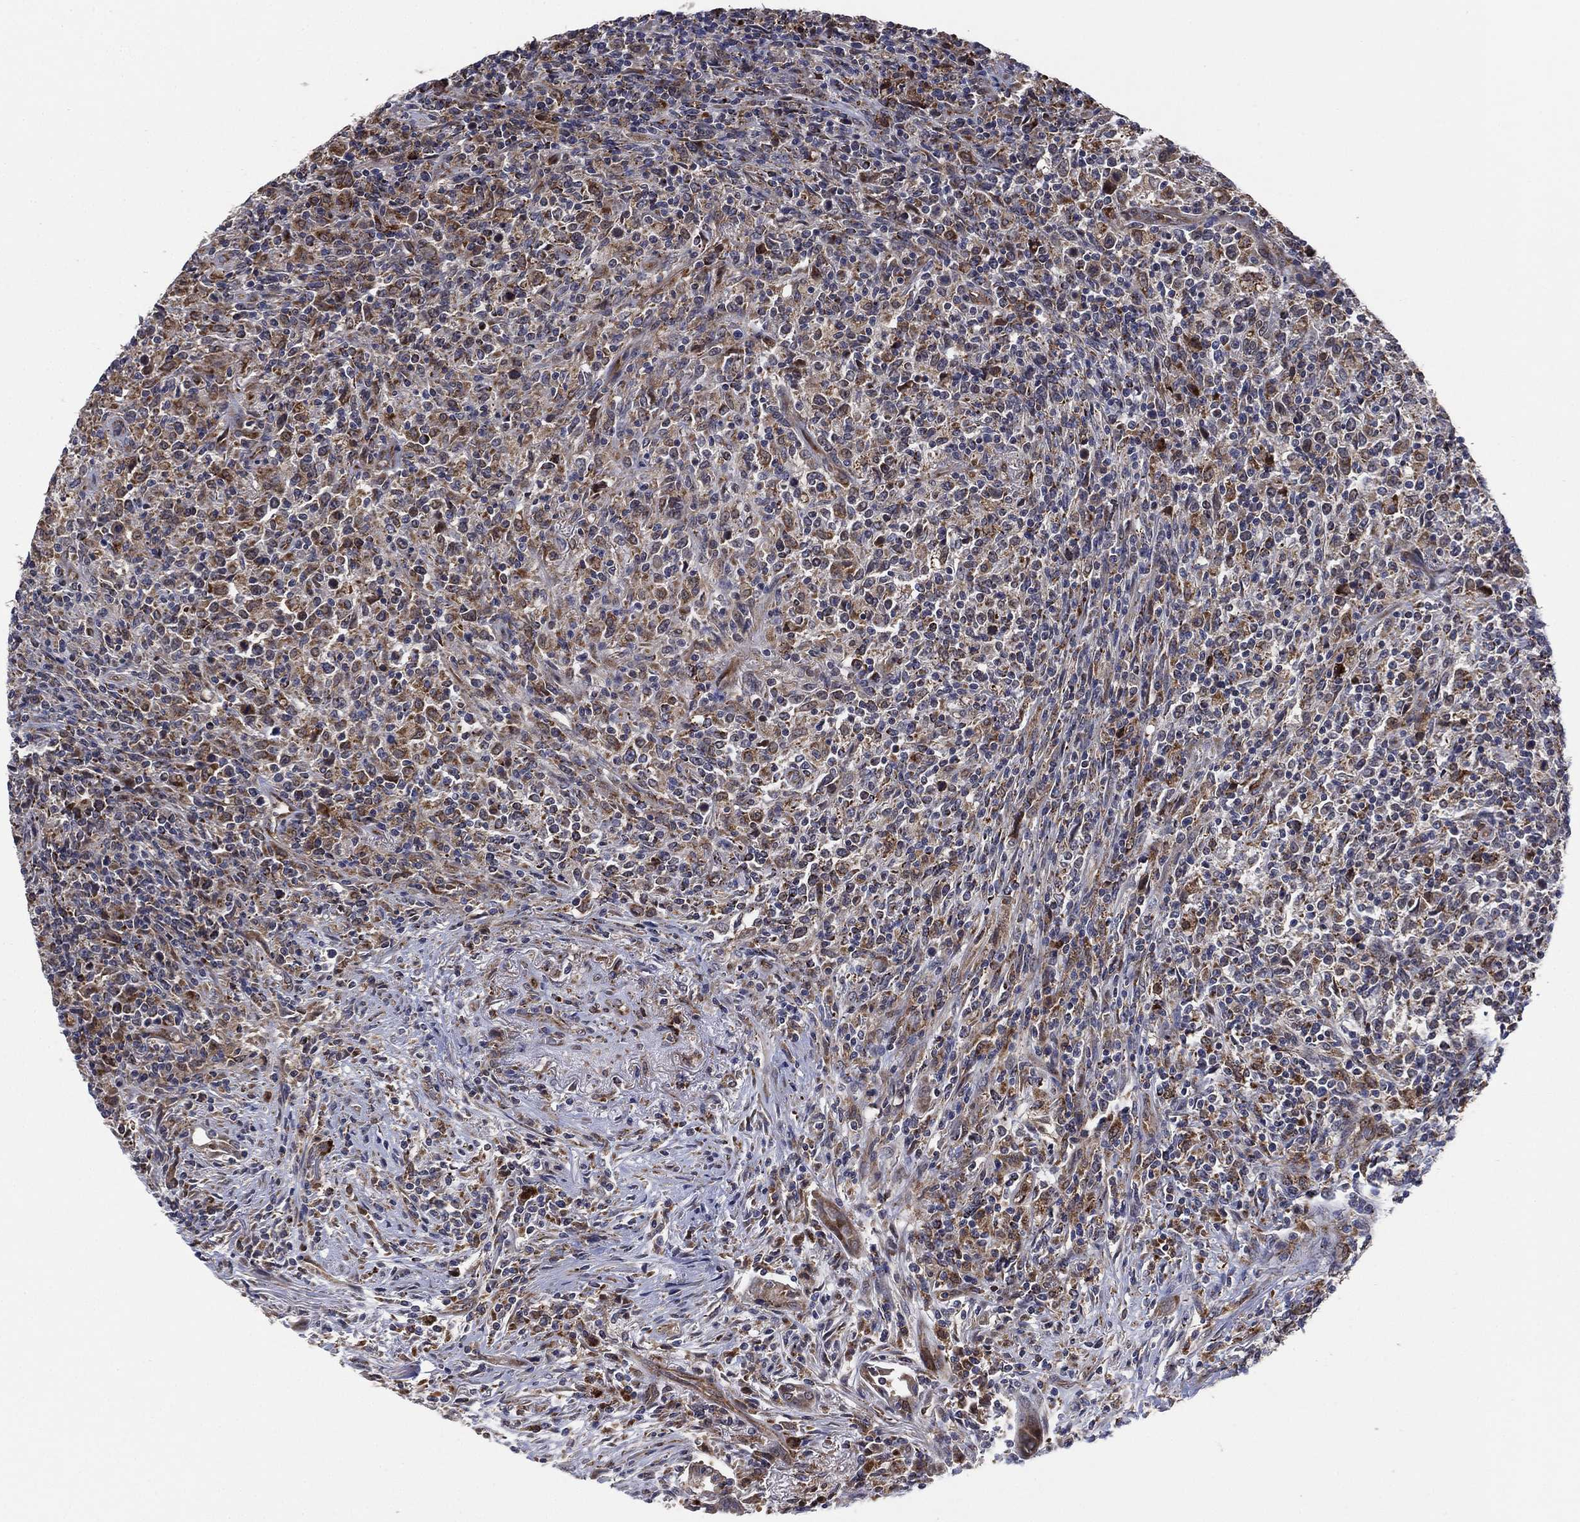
{"staining": {"intensity": "moderate", "quantity": "<25%", "location": "cytoplasmic/membranous"}, "tissue": "lymphoma", "cell_type": "Tumor cells", "image_type": "cancer", "snomed": [{"axis": "morphology", "description": "Malignant lymphoma, non-Hodgkin's type, High grade"}, {"axis": "topography", "description": "Lung"}], "caption": "Protein expression analysis of human lymphoma reveals moderate cytoplasmic/membranous expression in about <25% of tumor cells.", "gene": "FES", "patient": {"sex": "male", "age": 79}}